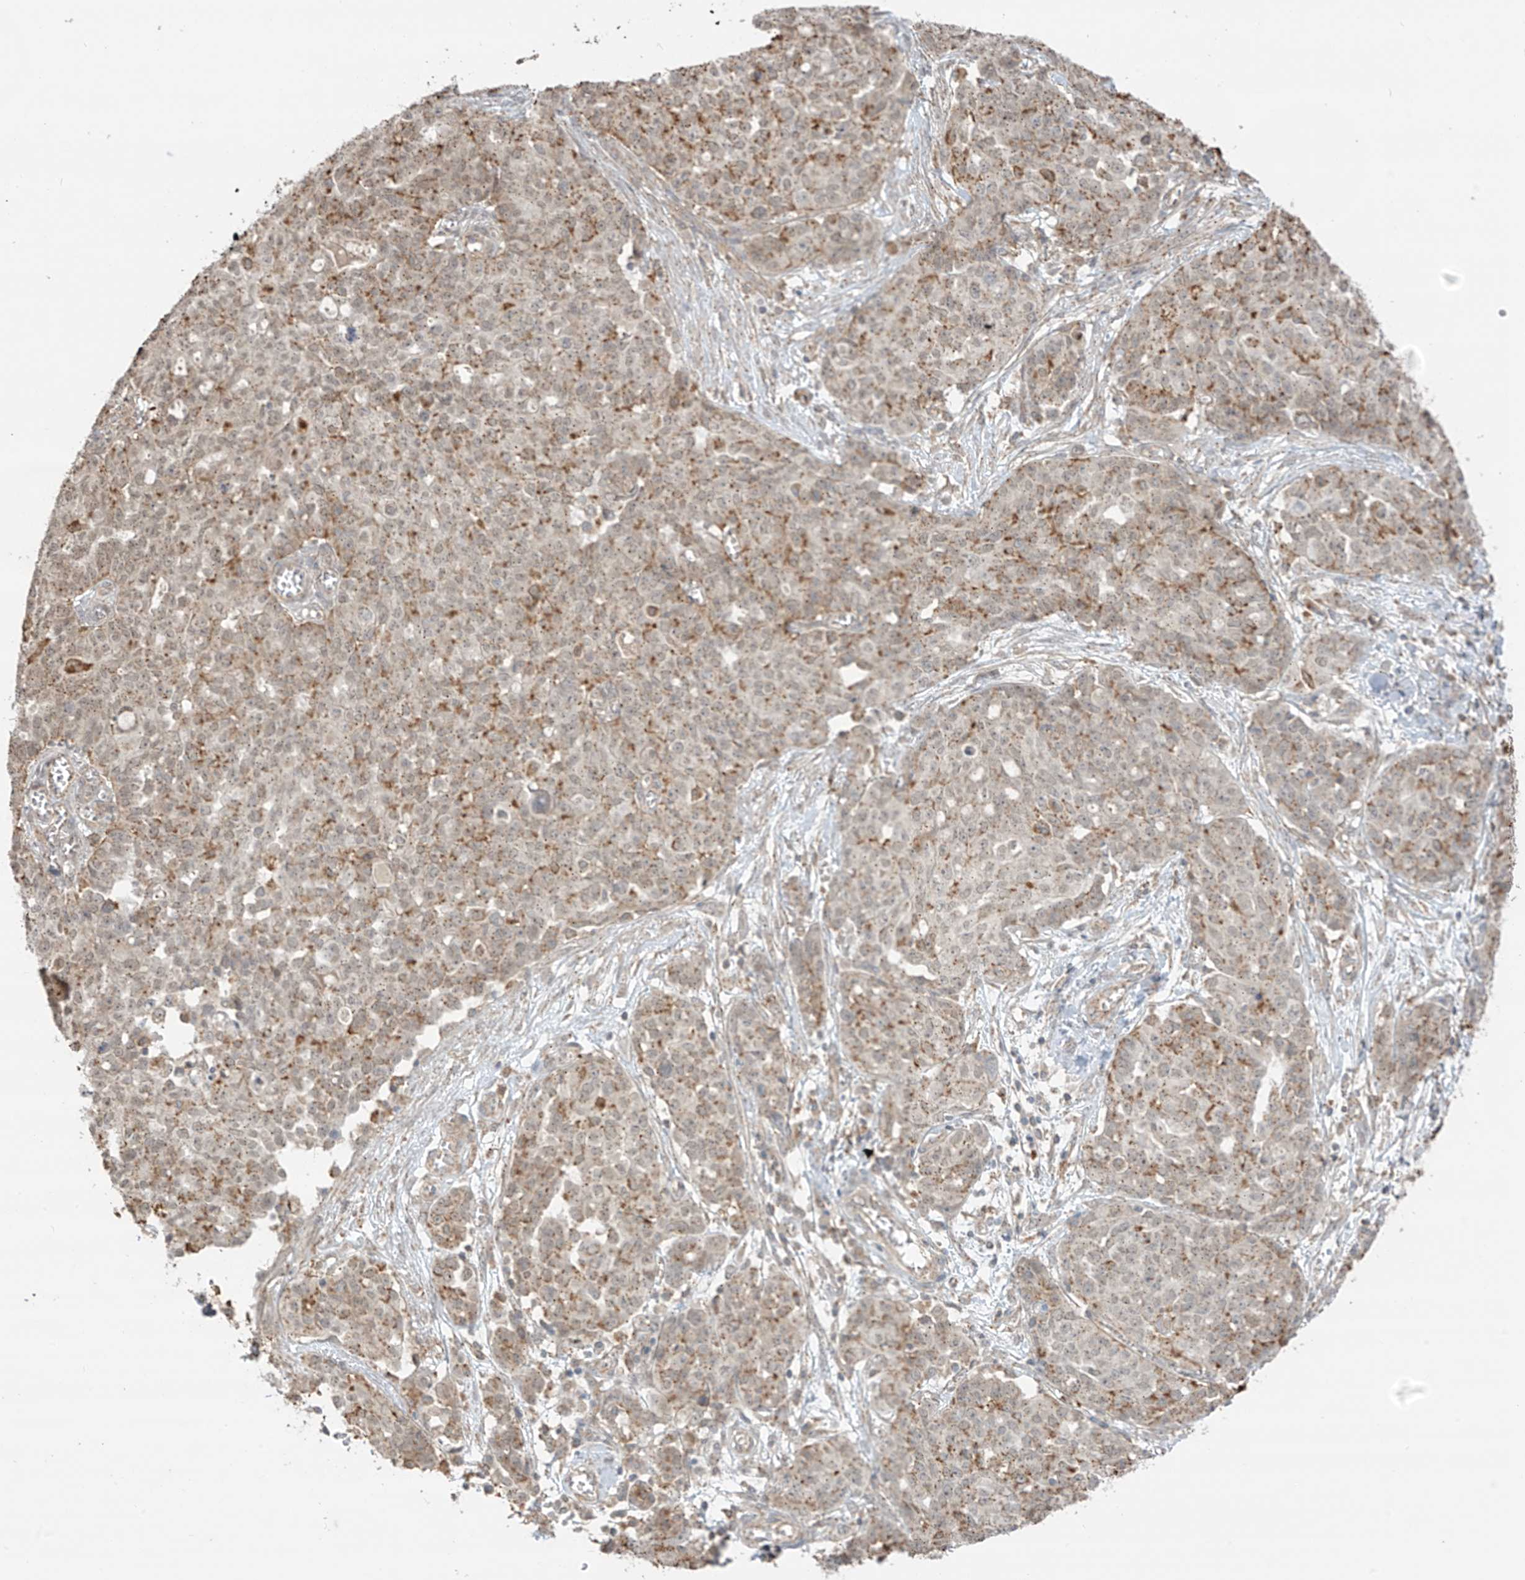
{"staining": {"intensity": "moderate", "quantity": "25%-75%", "location": "cytoplasmic/membranous"}, "tissue": "ovarian cancer", "cell_type": "Tumor cells", "image_type": "cancer", "snomed": [{"axis": "morphology", "description": "Cystadenocarcinoma, serous, NOS"}, {"axis": "topography", "description": "Soft tissue"}, {"axis": "topography", "description": "Ovary"}], "caption": "Immunohistochemical staining of ovarian cancer reveals moderate cytoplasmic/membranous protein staining in approximately 25%-75% of tumor cells.", "gene": "N4BP3", "patient": {"sex": "female", "age": 57}}